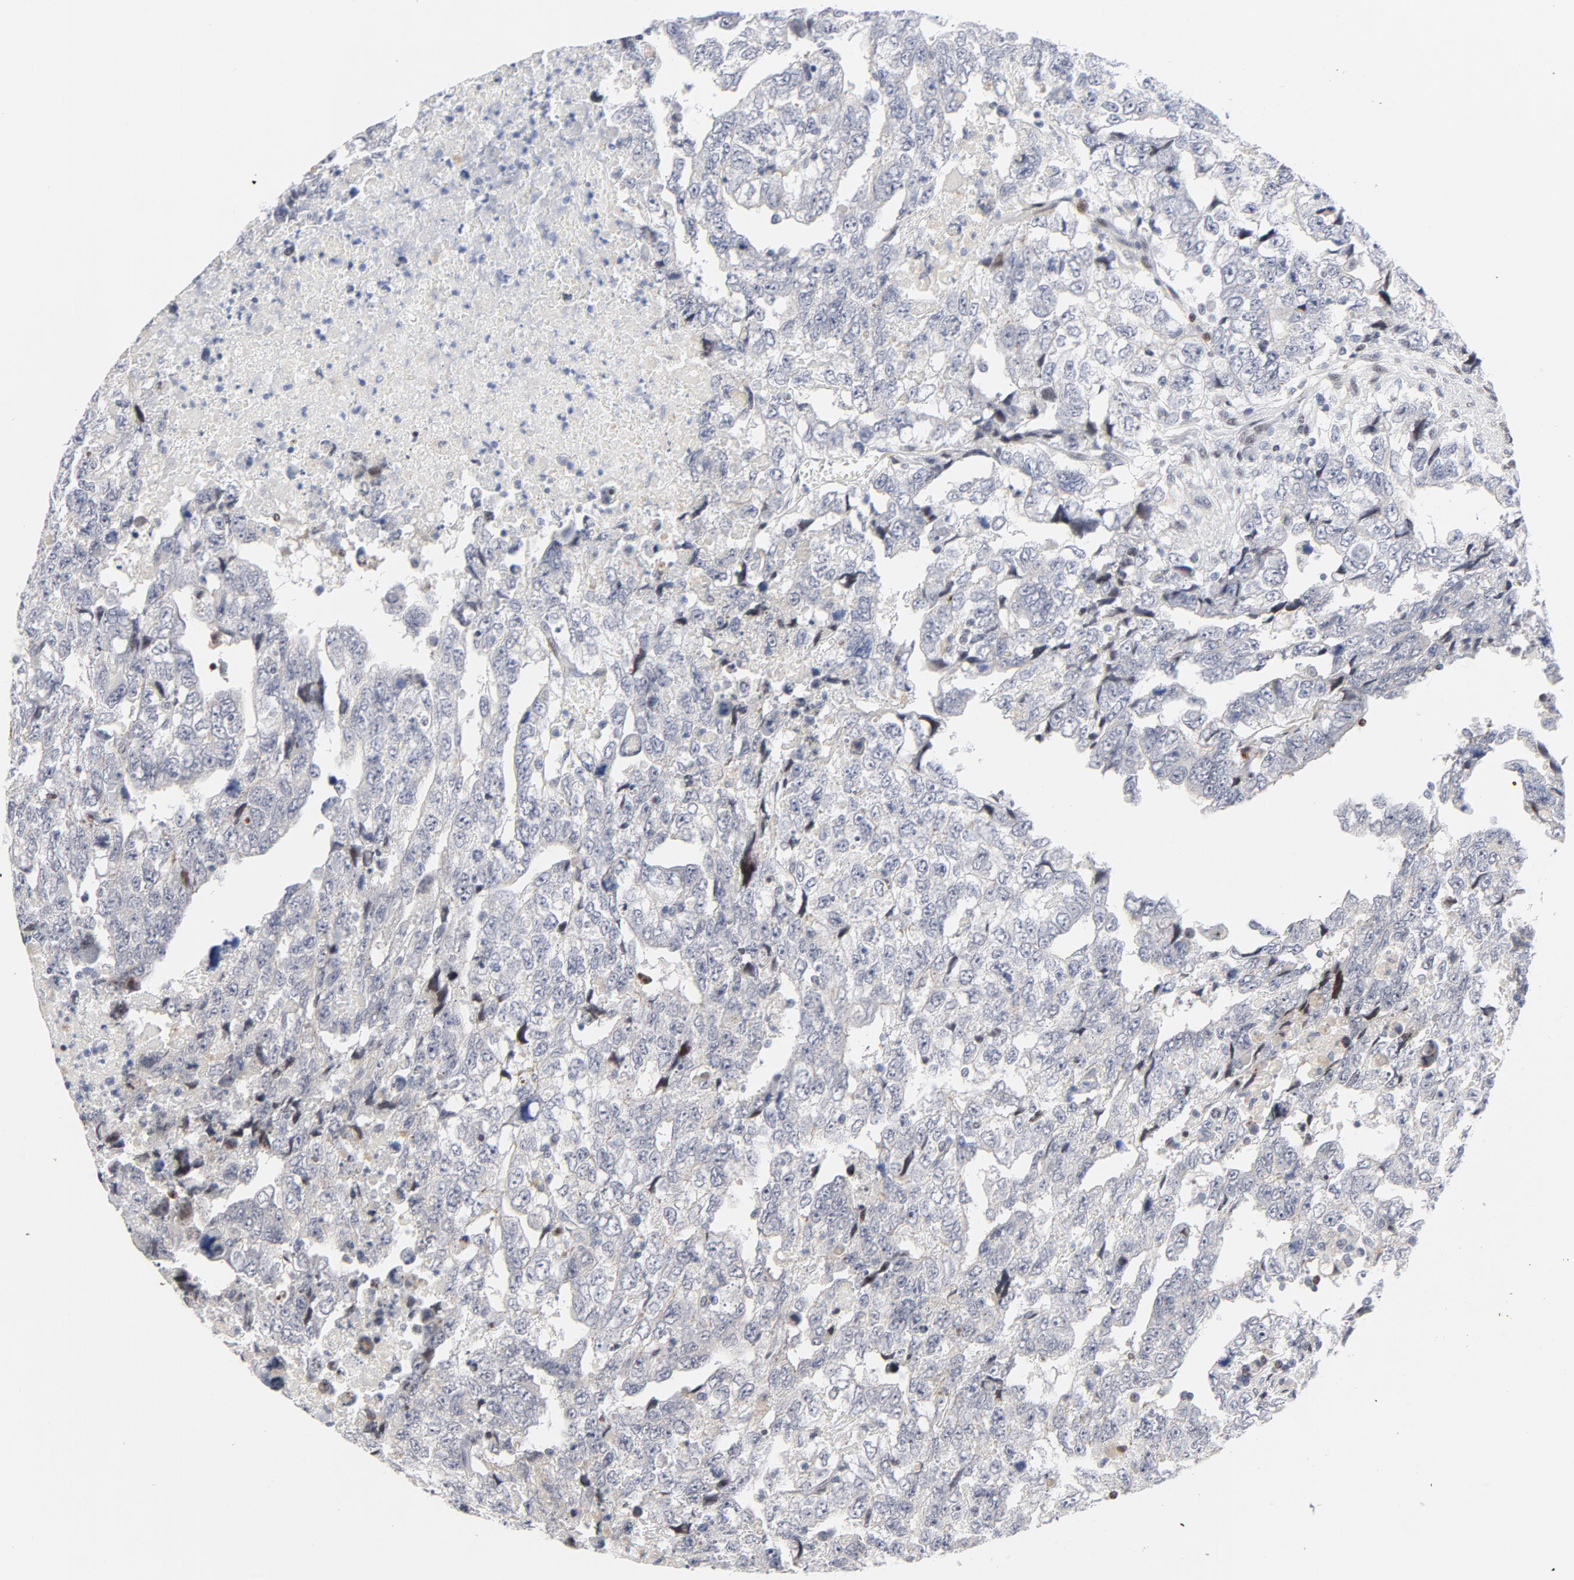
{"staining": {"intensity": "negative", "quantity": "none", "location": "none"}, "tissue": "testis cancer", "cell_type": "Tumor cells", "image_type": "cancer", "snomed": [{"axis": "morphology", "description": "Carcinoma, Embryonal, NOS"}, {"axis": "topography", "description": "Testis"}], "caption": "Embryonal carcinoma (testis) was stained to show a protein in brown. There is no significant staining in tumor cells. Brightfield microscopy of immunohistochemistry stained with DAB (brown) and hematoxylin (blue), captured at high magnification.", "gene": "NFIC", "patient": {"sex": "male", "age": 36}}